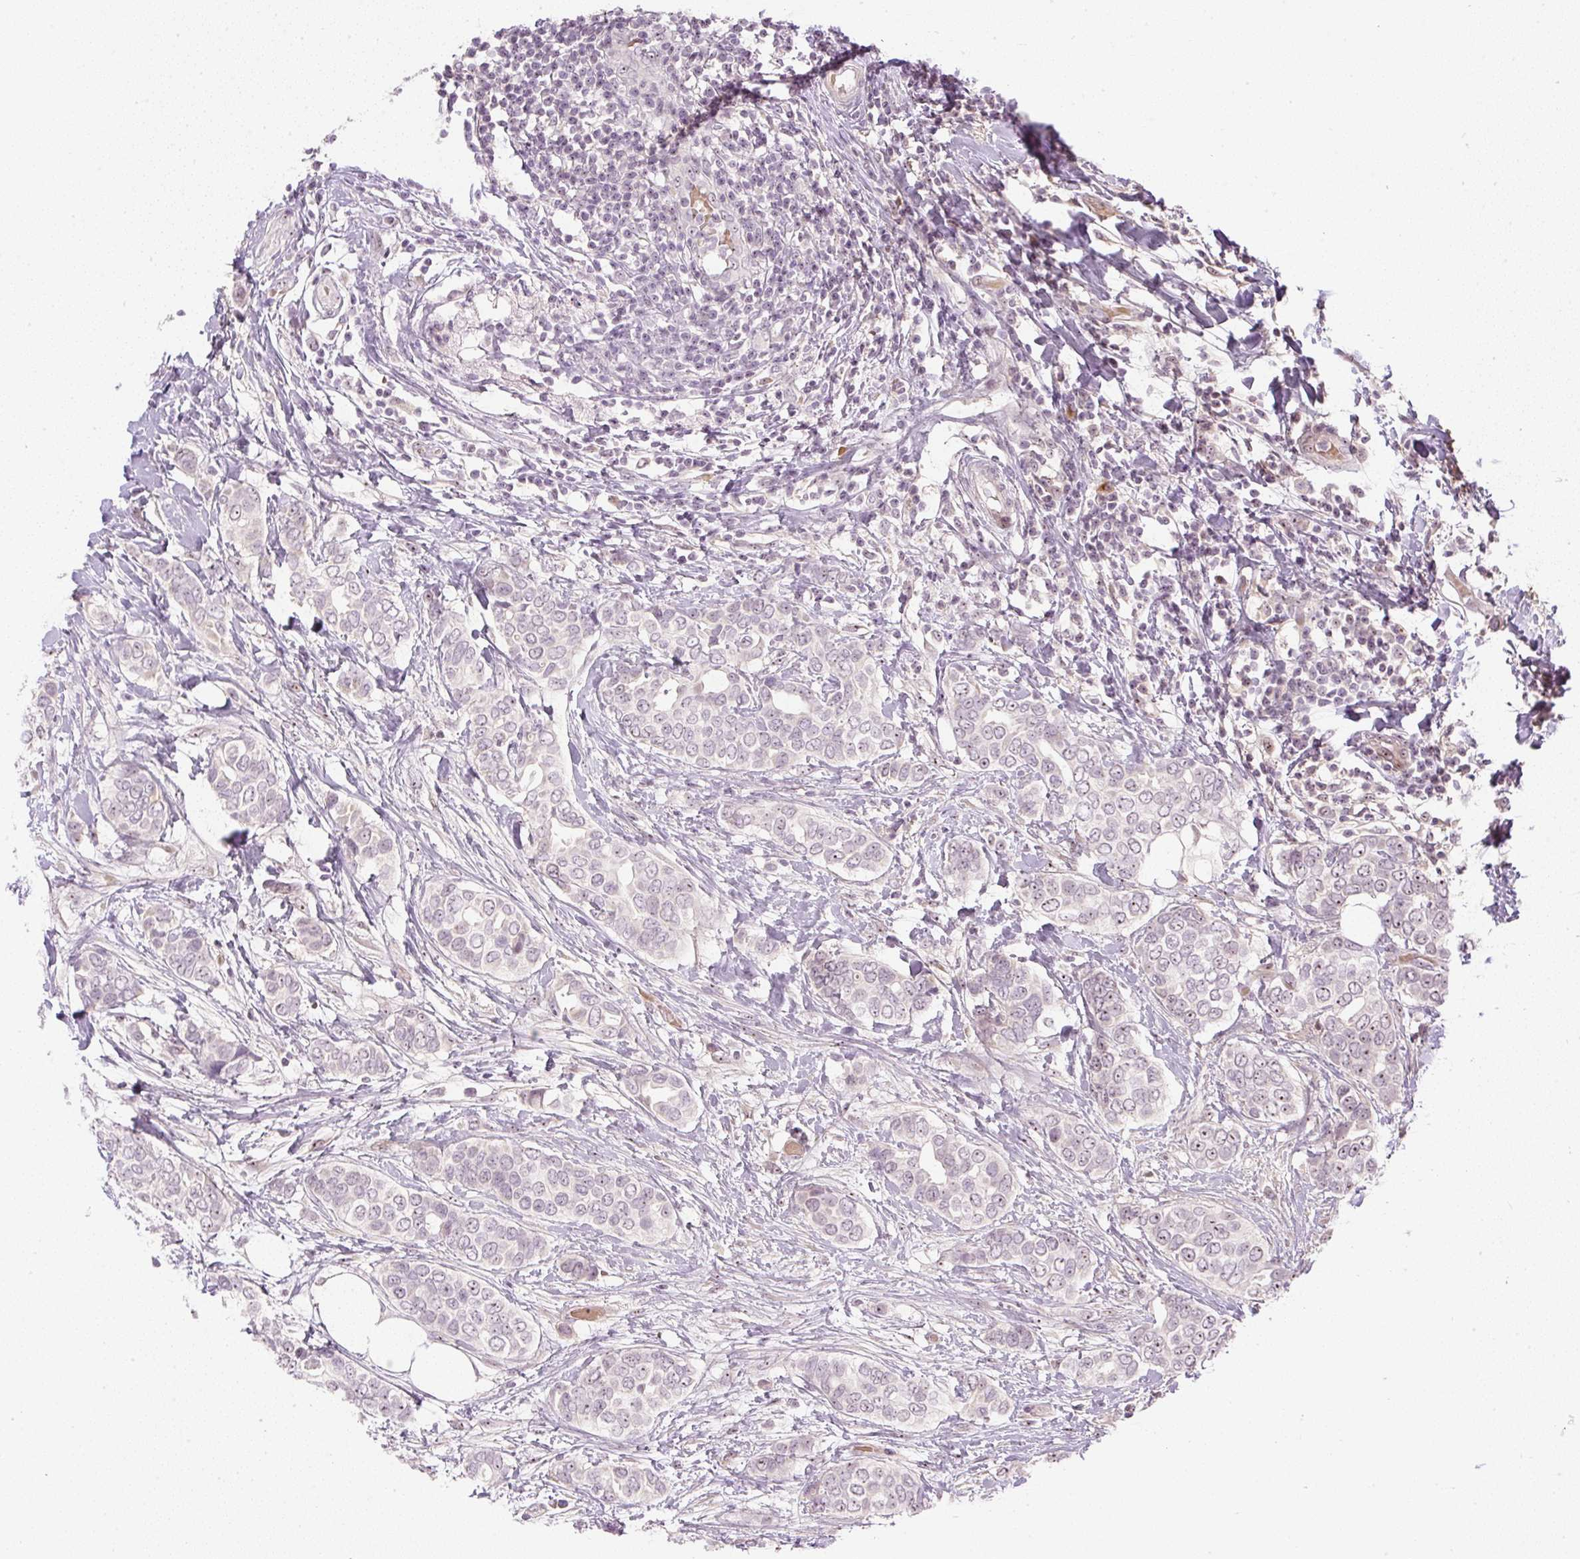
{"staining": {"intensity": "weak", "quantity": "25%-75%", "location": "nuclear"}, "tissue": "breast cancer", "cell_type": "Tumor cells", "image_type": "cancer", "snomed": [{"axis": "morphology", "description": "Lobular carcinoma"}, {"axis": "topography", "description": "Breast"}], "caption": "Tumor cells display low levels of weak nuclear expression in approximately 25%-75% of cells in lobular carcinoma (breast). The staining was performed using DAB to visualize the protein expression in brown, while the nuclei were stained in blue with hematoxylin (Magnification: 20x).", "gene": "AAR2", "patient": {"sex": "female", "age": 51}}